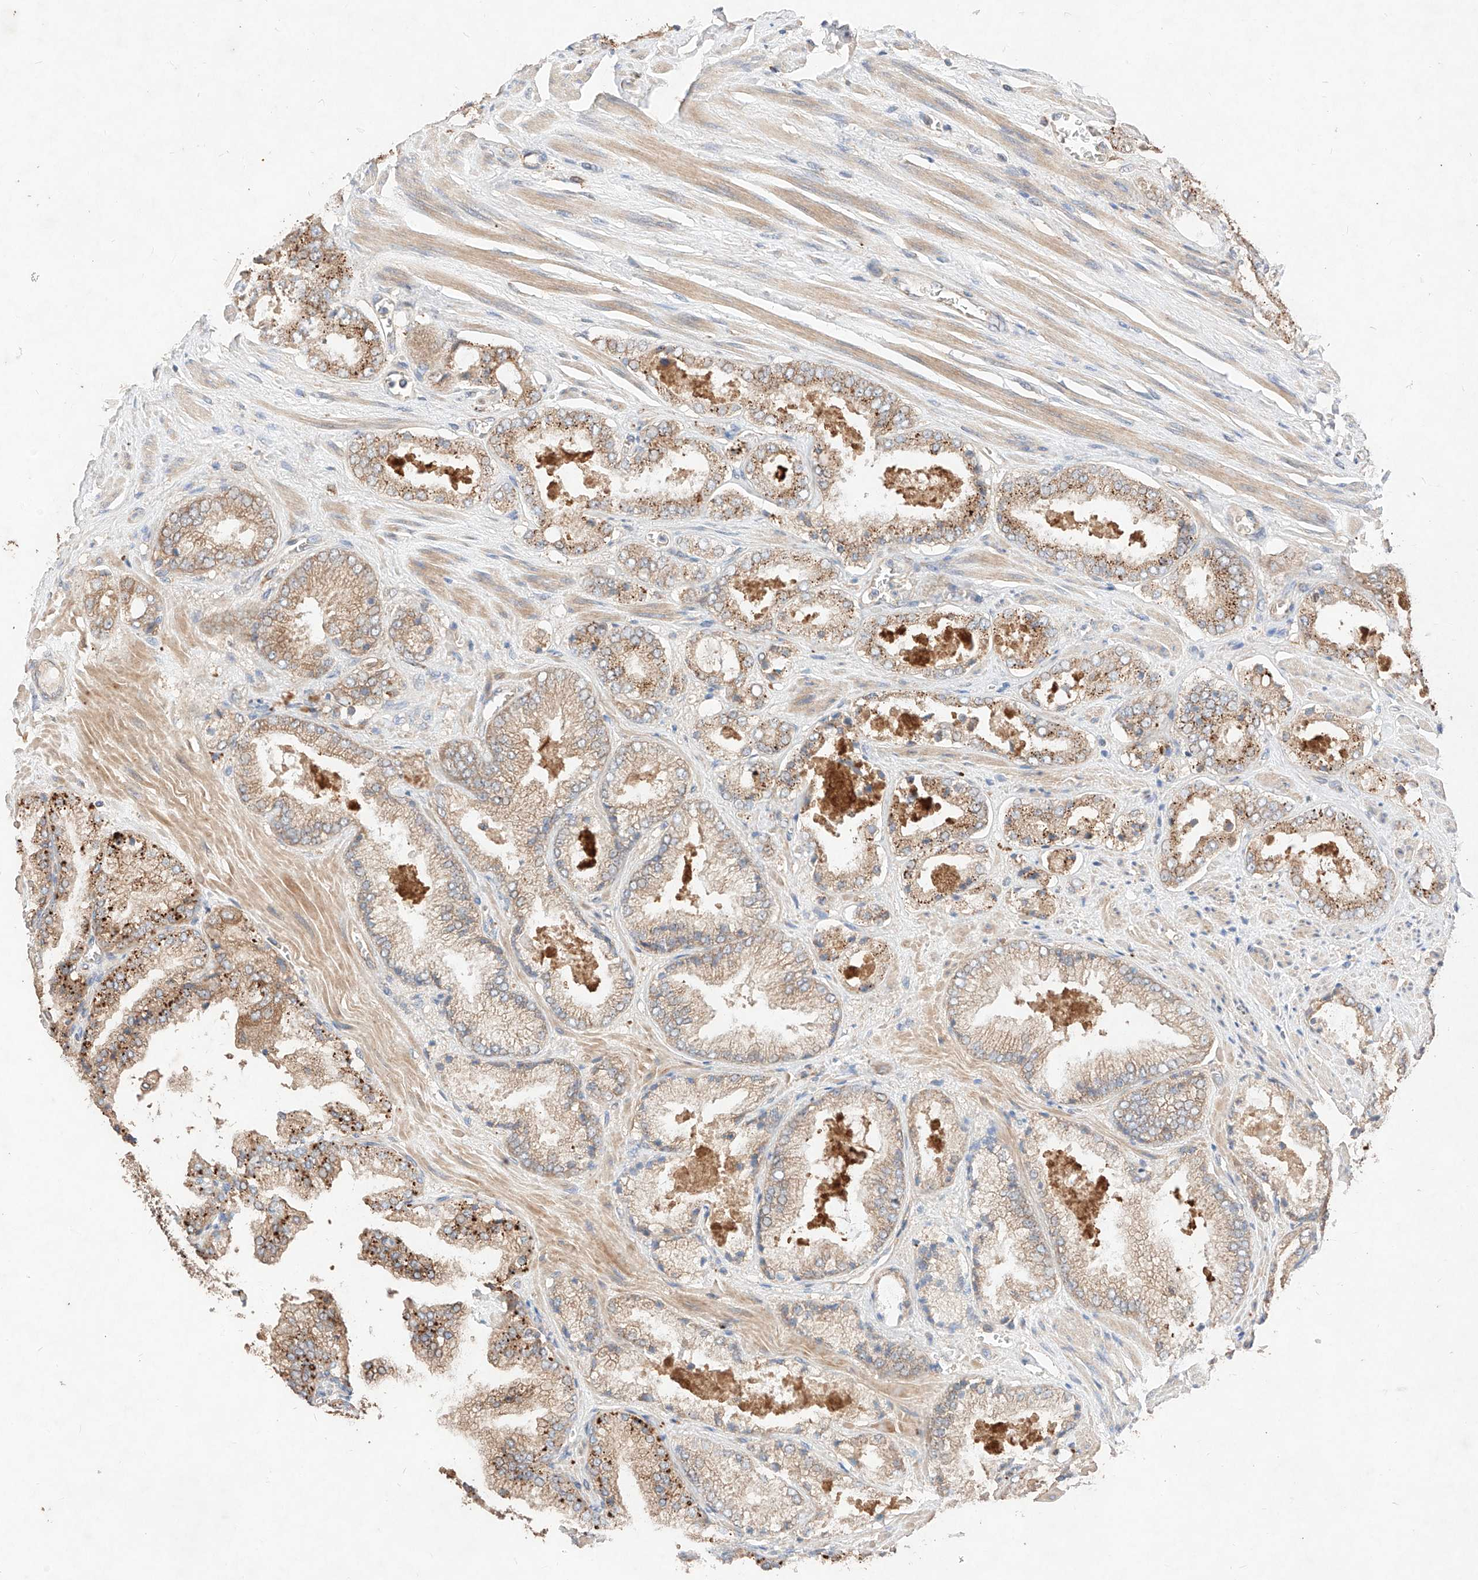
{"staining": {"intensity": "moderate", "quantity": ">75%", "location": "cytoplasmic/membranous"}, "tissue": "prostate cancer", "cell_type": "Tumor cells", "image_type": "cancer", "snomed": [{"axis": "morphology", "description": "Adenocarcinoma, High grade"}, {"axis": "topography", "description": "Prostate"}], "caption": "High-magnification brightfield microscopy of adenocarcinoma (high-grade) (prostate) stained with DAB (3,3'-diaminobenzidine) (brown) and counterstained with hematoxylin (blue). tumor cells exhibit moderate cytoplasmic/membranous positivity is seen in approximately>75% of cells.", "gene": "C6orf62", "patient": {"sex": "male", "age": 58}}